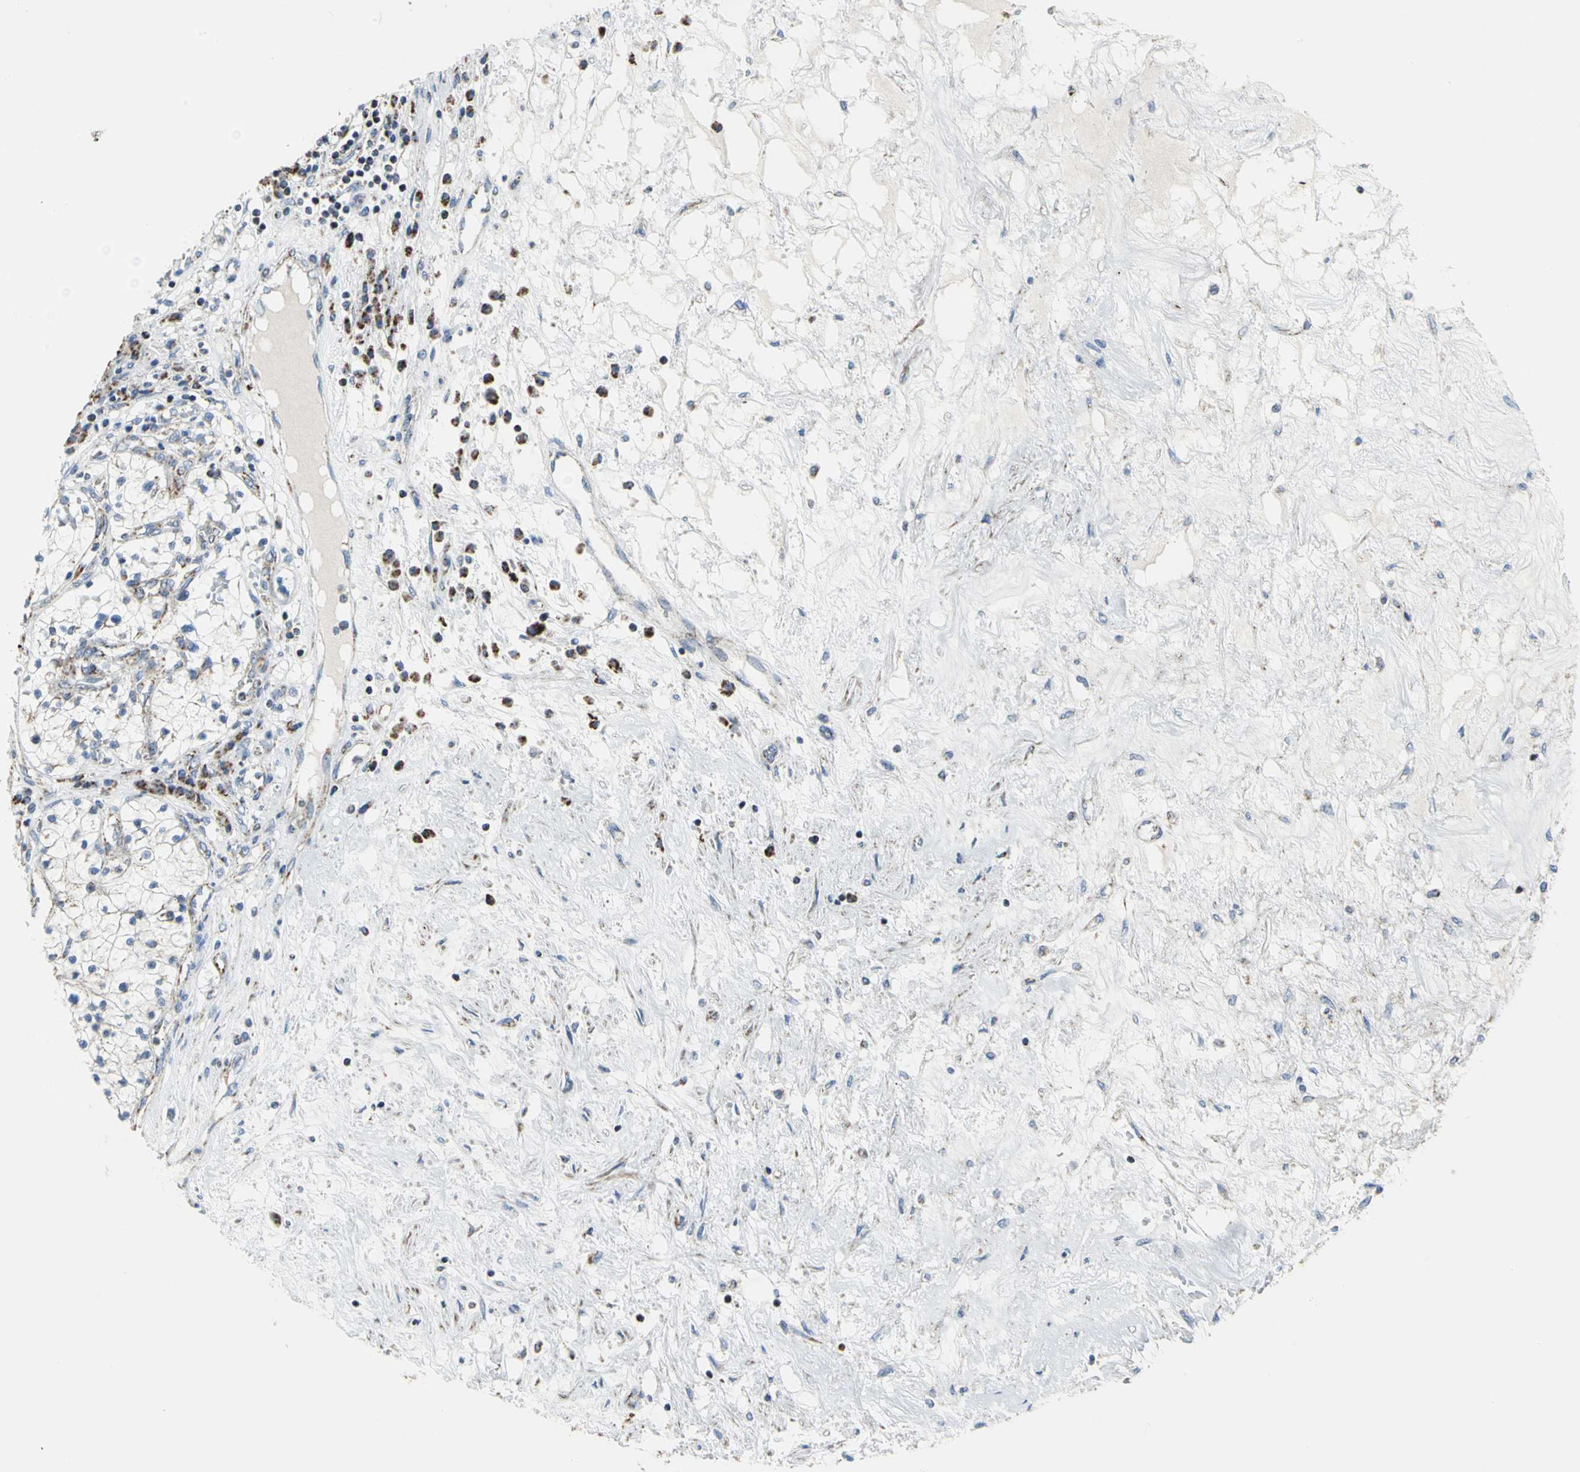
{"staining": {"intensity": "negative", "quantity": "none", "location": "none"}, "tissue": "renal cancer", "cell_type": "Tumor cells", "image_type": "cancer", "snomed": [{"axis": "morphology", "description": "Adenocarcinoma, NOS"}, {"axis": "topography", "description": "Kidney"}], "caption": "The histopathology image exhibits no staining of tumor cells in renal adenocarcinoma.", "gene": "NTRK1", "patient": {"sex": "male", "age": 68}}